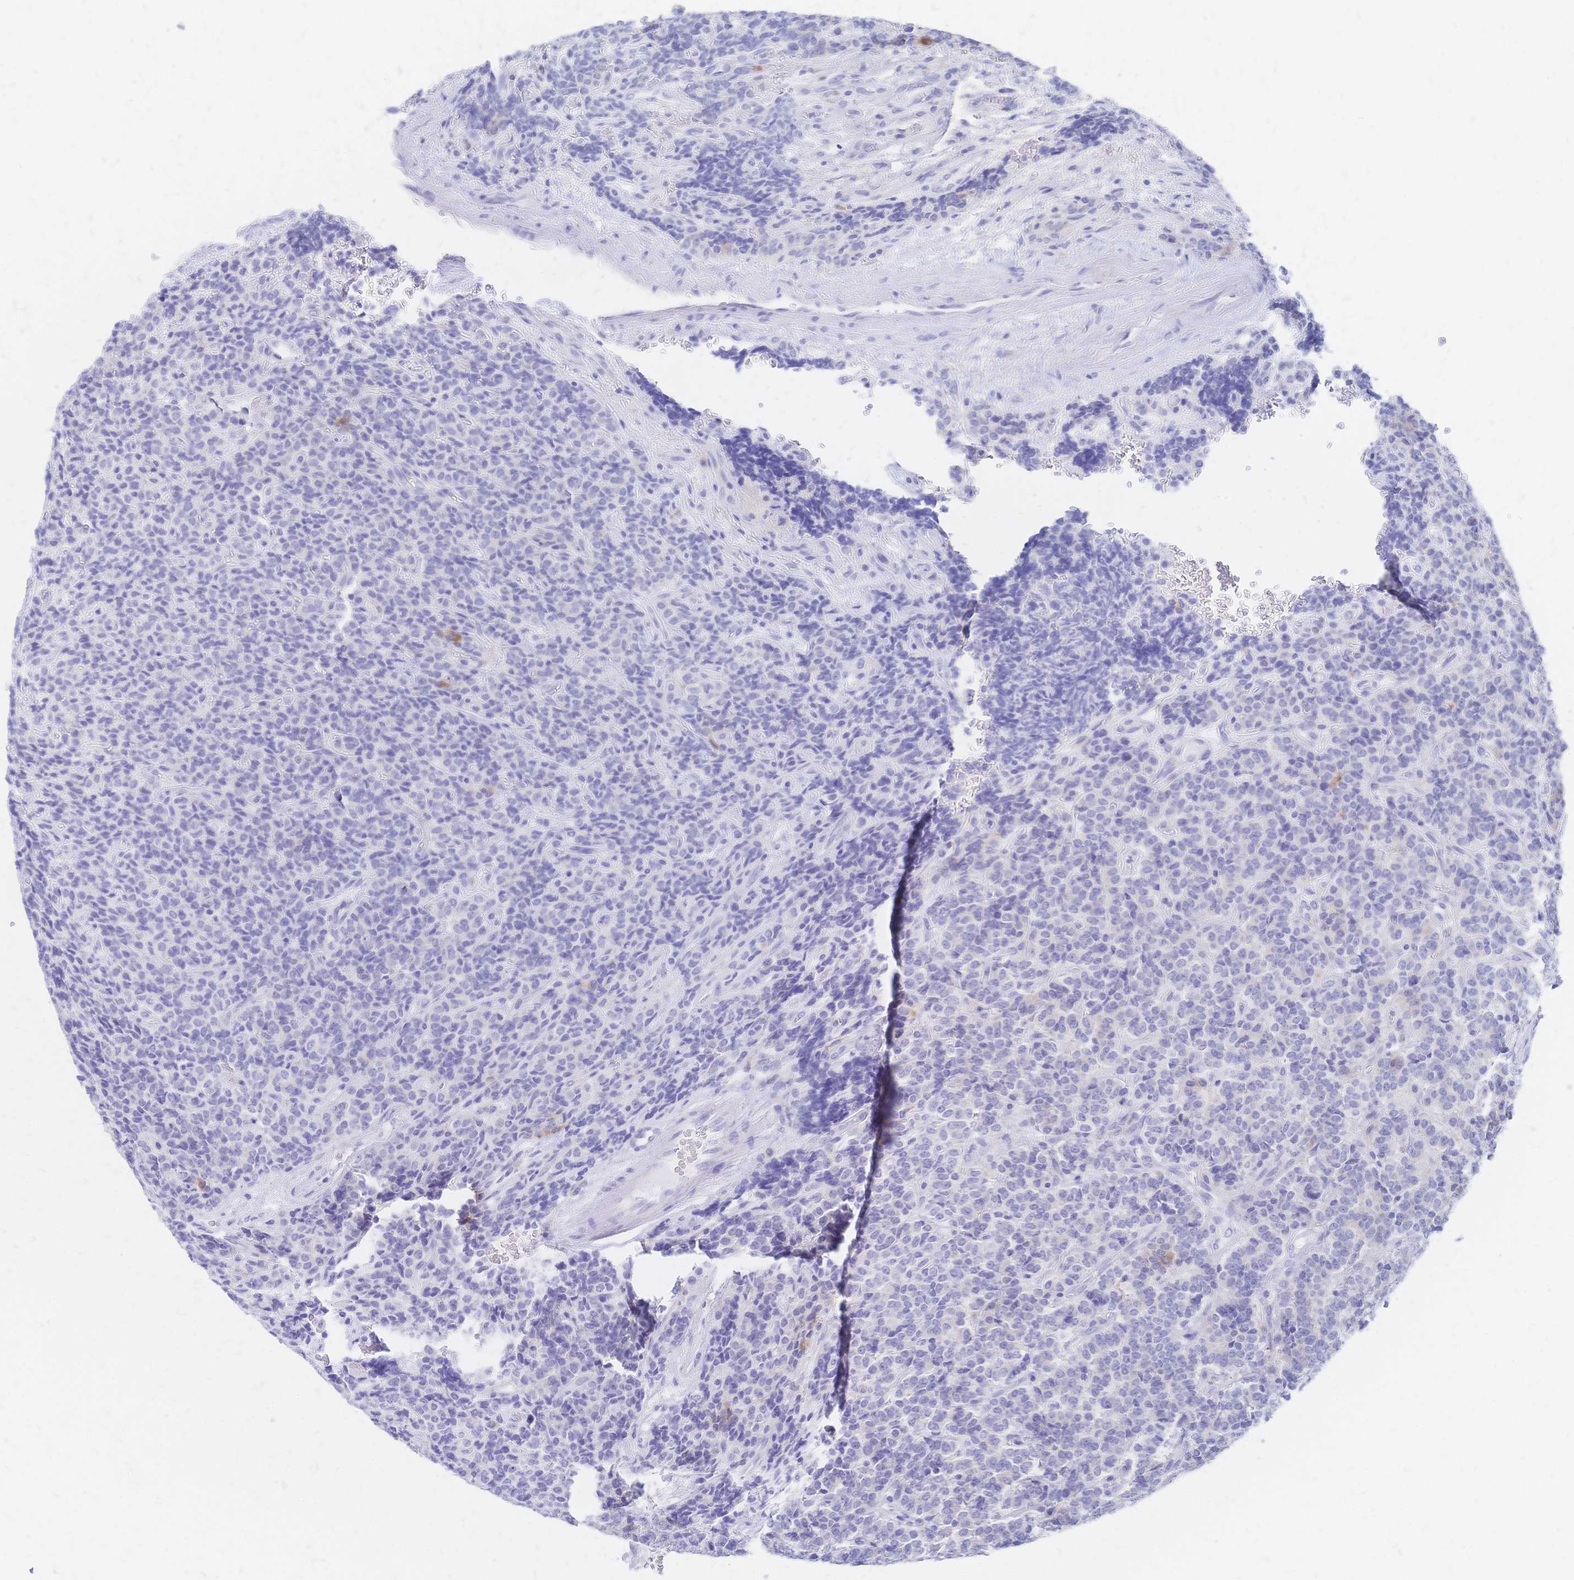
{"staining": {"intensity": "negative", "quantity": "none", "location": "none"}, "tissue": "carcinoid", "cell_type": "Tumor cells", "image_type": "cancer", "snomed": [{"axis": "morphology", "description": "Carcinoid, malignant, NOS"}, {"axis": "topography", "description": "Pancreas"}], "caption": "Tumor cells show no significant staining in carcinoid (malignant).", "gene": "SLC5A1", "patient": {"sex": "male", "age": 36}}